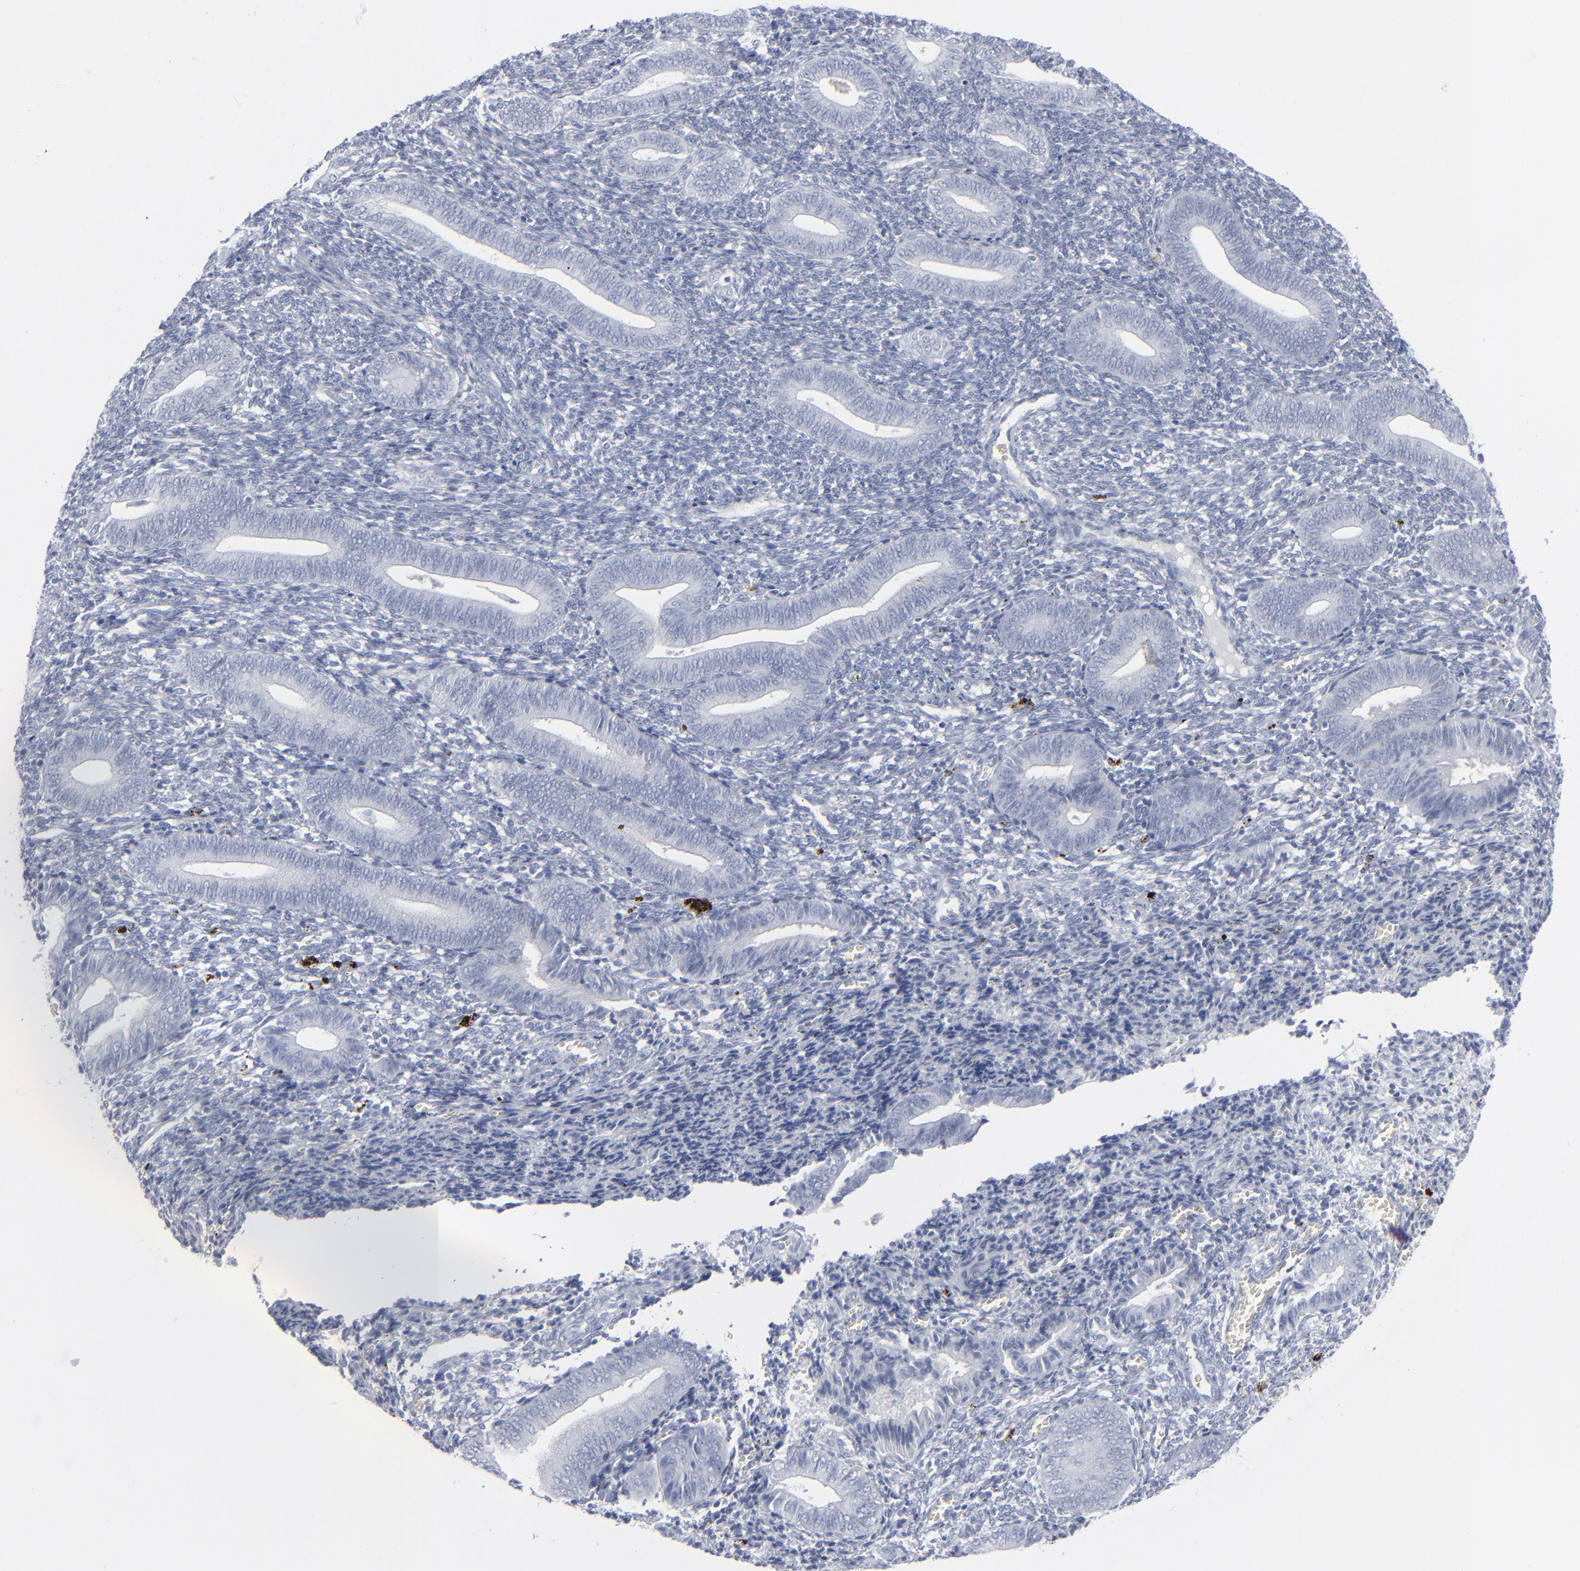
{"staining": {"intensity": "strong", "quantity": "<25%", "location": "cytoplasmic/membranous"}, "tissue": "endometrium", "cell_type": "Cells in endometrial stroma", "image_type": "normal", "snomed": [{"axis": "morphology", "description": "Normal tissue, NOS"}, {"axis": "topography", "description": "Uterus"}, {"axis": "topography", "description": "Endometrium"}], "caption": "Immunohistochemistry (IHC) micrograph of benign endometrium: endometrium stained using immunohistochemistry (IHC) reveals medium levels of strong protein expression localized specifically in the cytoplasmic/membranous of cells in endometrial stroma, appearing as a cytoplasmic/membranous brown color.", "gene": "MSLN", "patient": {"sex": "female", "age": 33}}